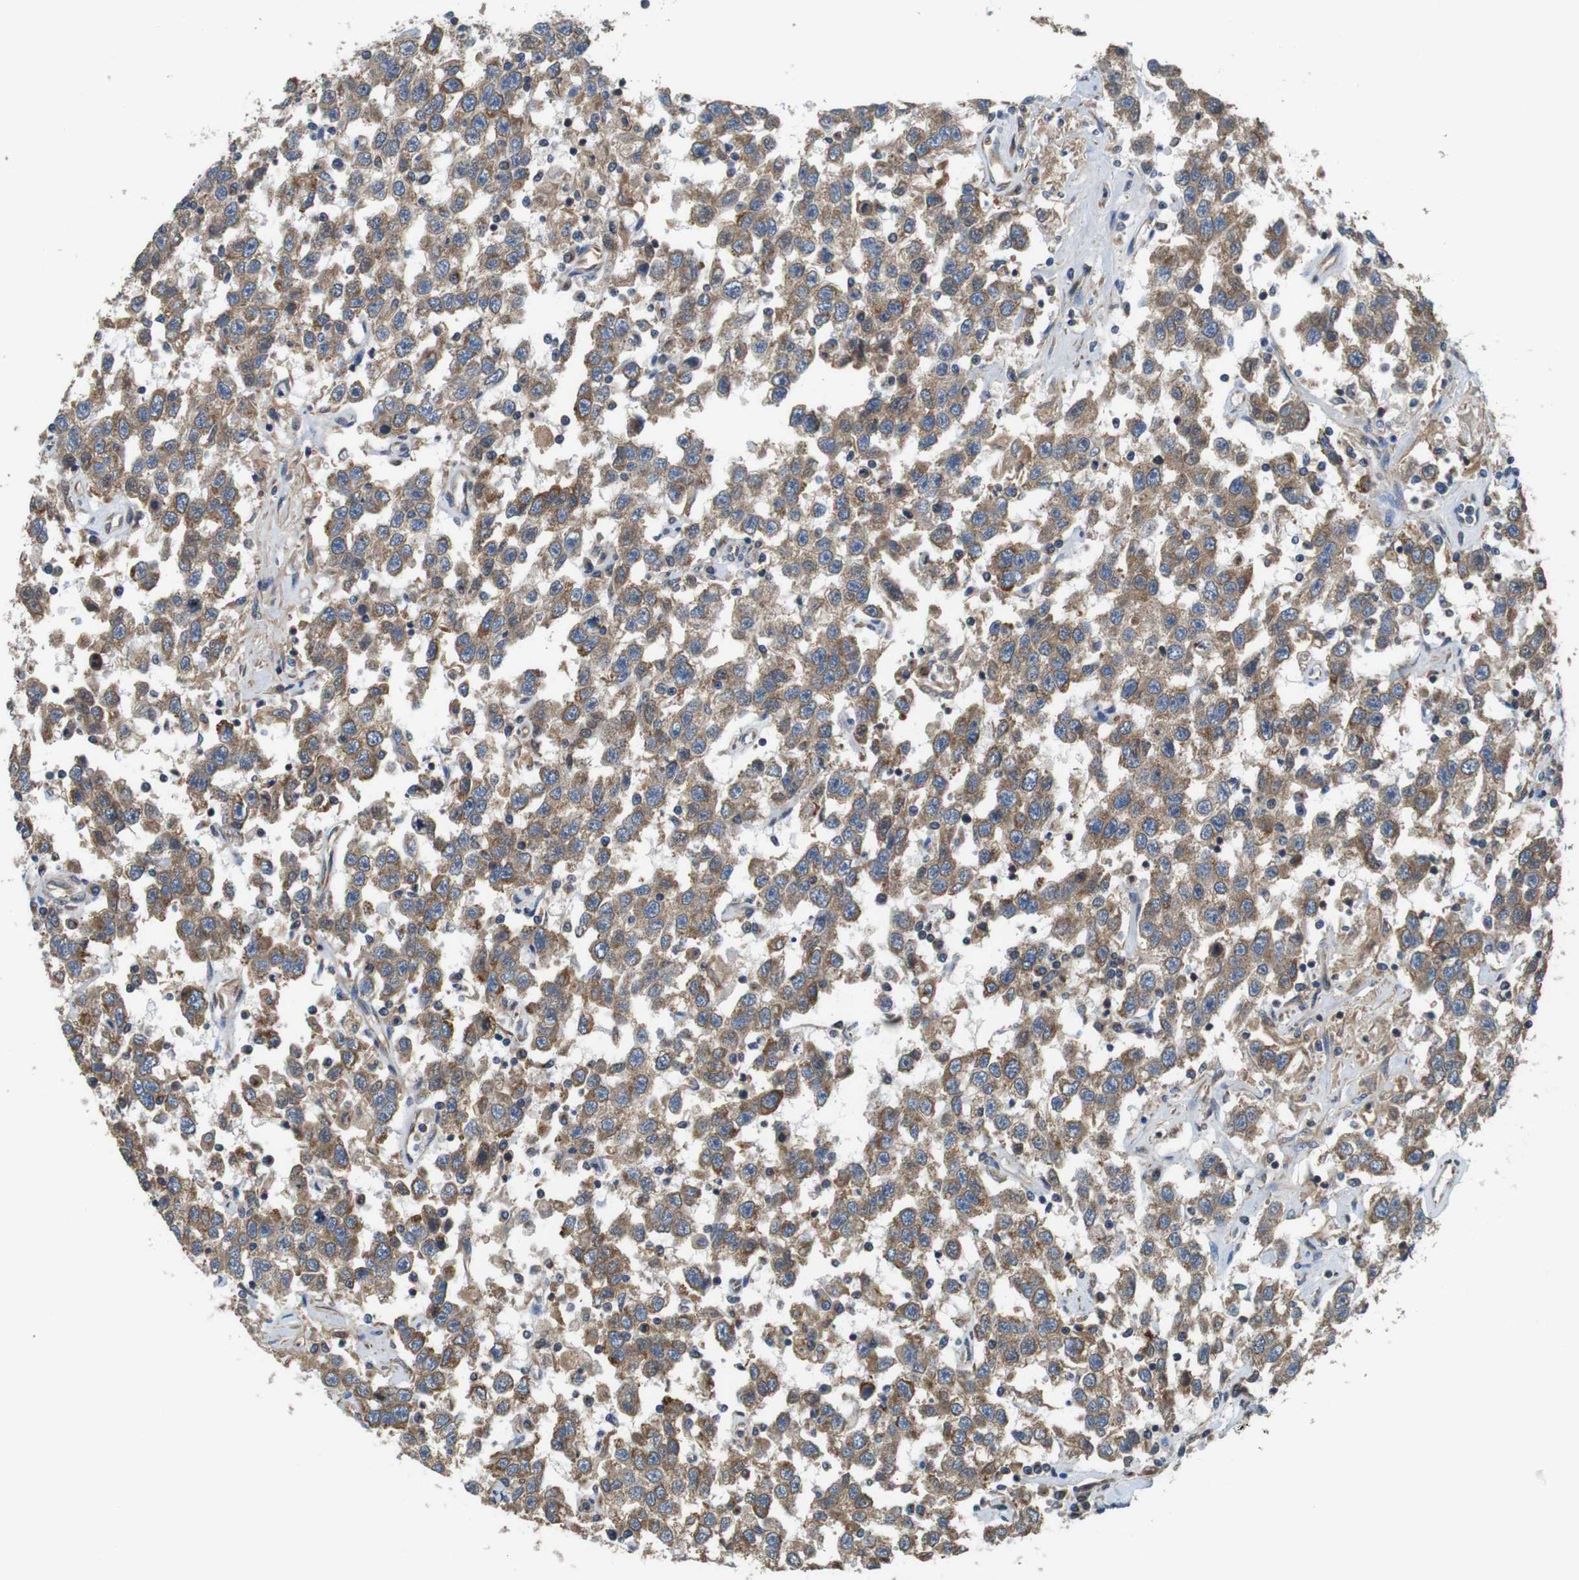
{"staining": {"intensity": "moderate", "quantity": ">75%", "location": "cytoplasmic/membranous"}, "tissue": "testis cancer", "cell_type": "Tumor cells", "image_type": "cancer", "snomed": [{"axis": "morphology", "description": "Seminoma, NOS"}, {"axis": "topography", "description": "Testis"}], "caption": "This is a micrograph of immunohistochemistry (IHC) staining of testis seminoma, which shows moderate staining in the cytoplasmic/membranous of tumor cells.", "gene": "DCTN1", "patient": {"sex": "male", "age": 41}}